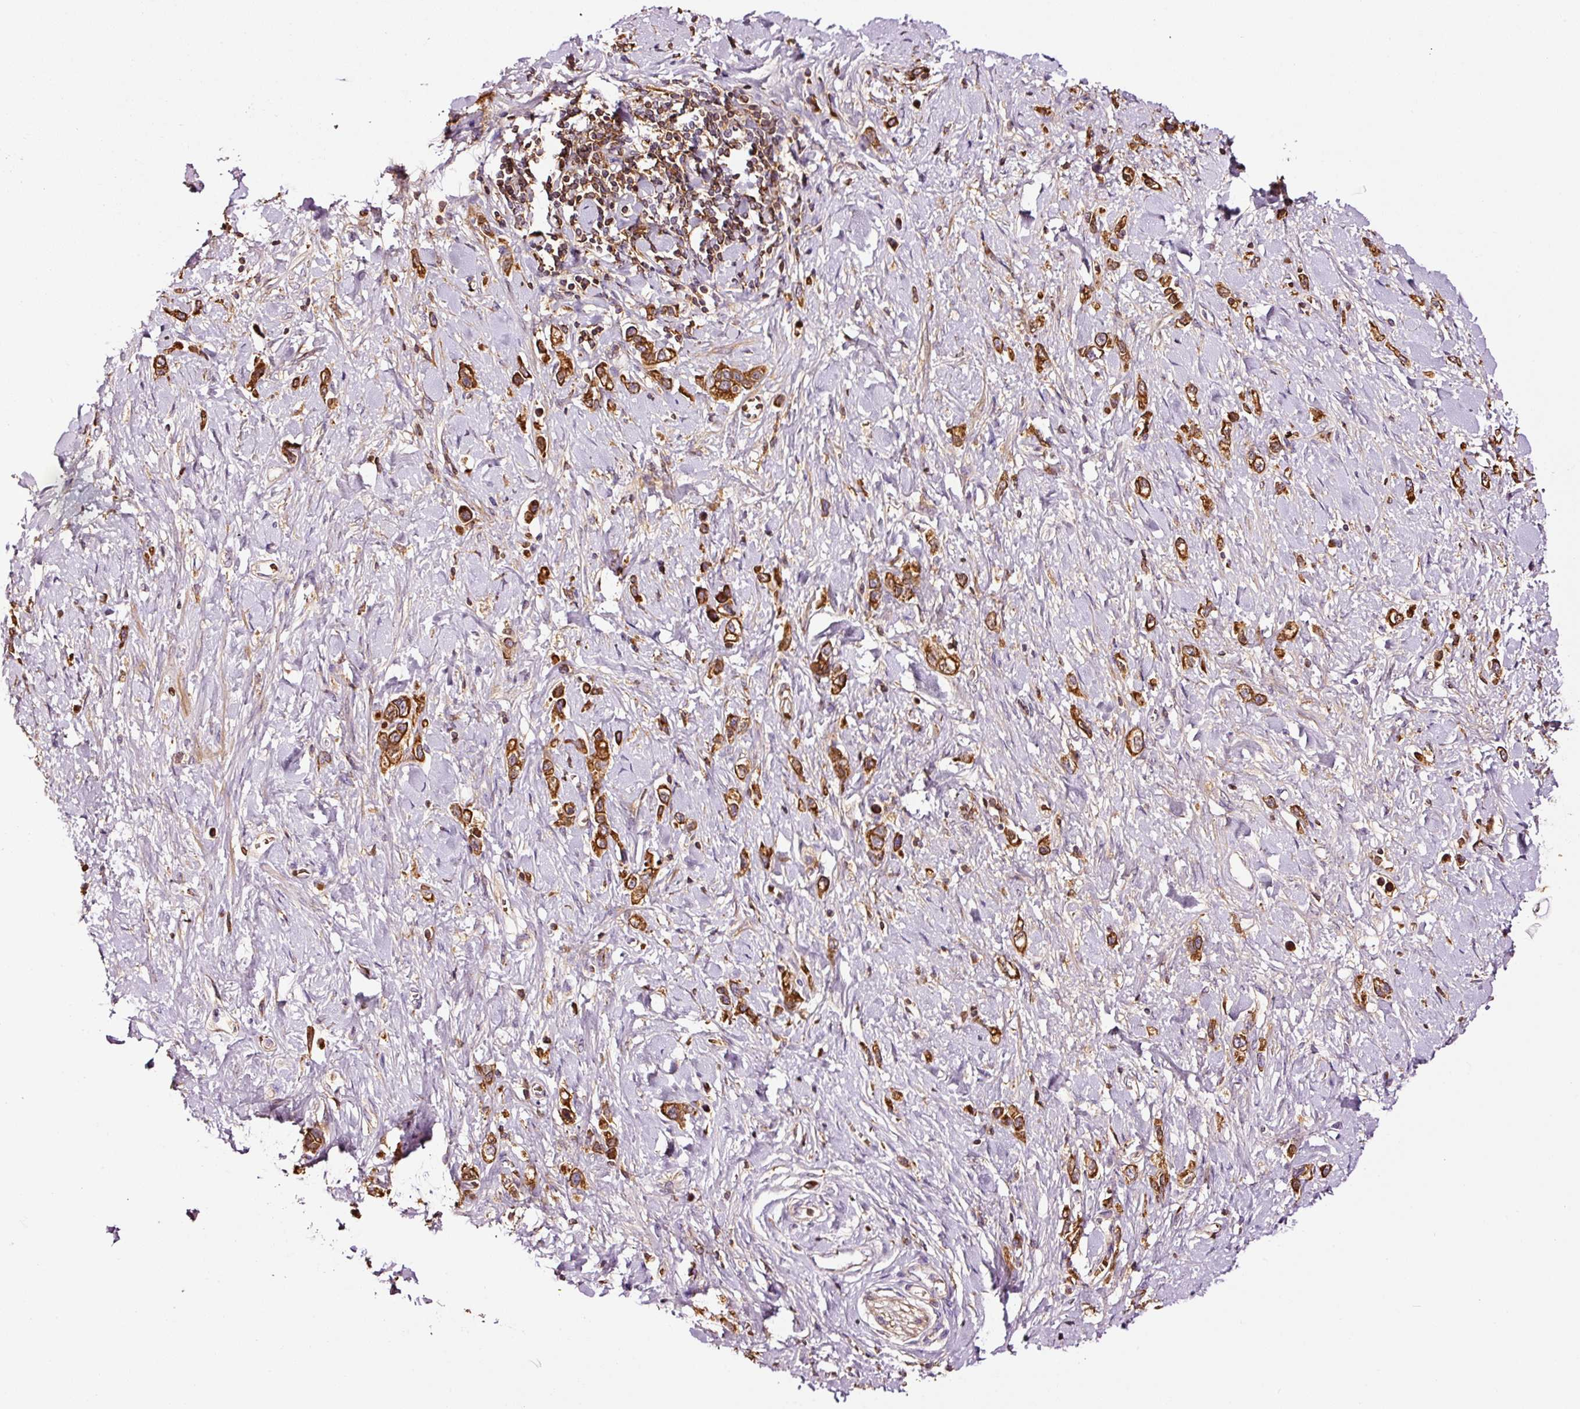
{"staining": {"intensity": "strong", "quantity": ">75%", "location": "cytoplasmic/membranous"}, "tissue": "stomach cancer", "cell_type": "Tumor cells", "image_type": "cancer", "snomed": [{"axis": "morphology", "description": "Normal tissue, NOS"}, {"axis": "morphology", "description": "Adenocarcinoma, NOS"}, {"axis": "topography", "description": "Stomach, upper"}, {"axis": "topography", "description": "Stomach"}], "caption": "An image of human stomach adenocarcinoma stained for a protein shows strong cytoplasmic/membranous brown staining in tumor cells.", "gene": "PGLYRP2", "patient": {"sex": "female", "age": 65}}